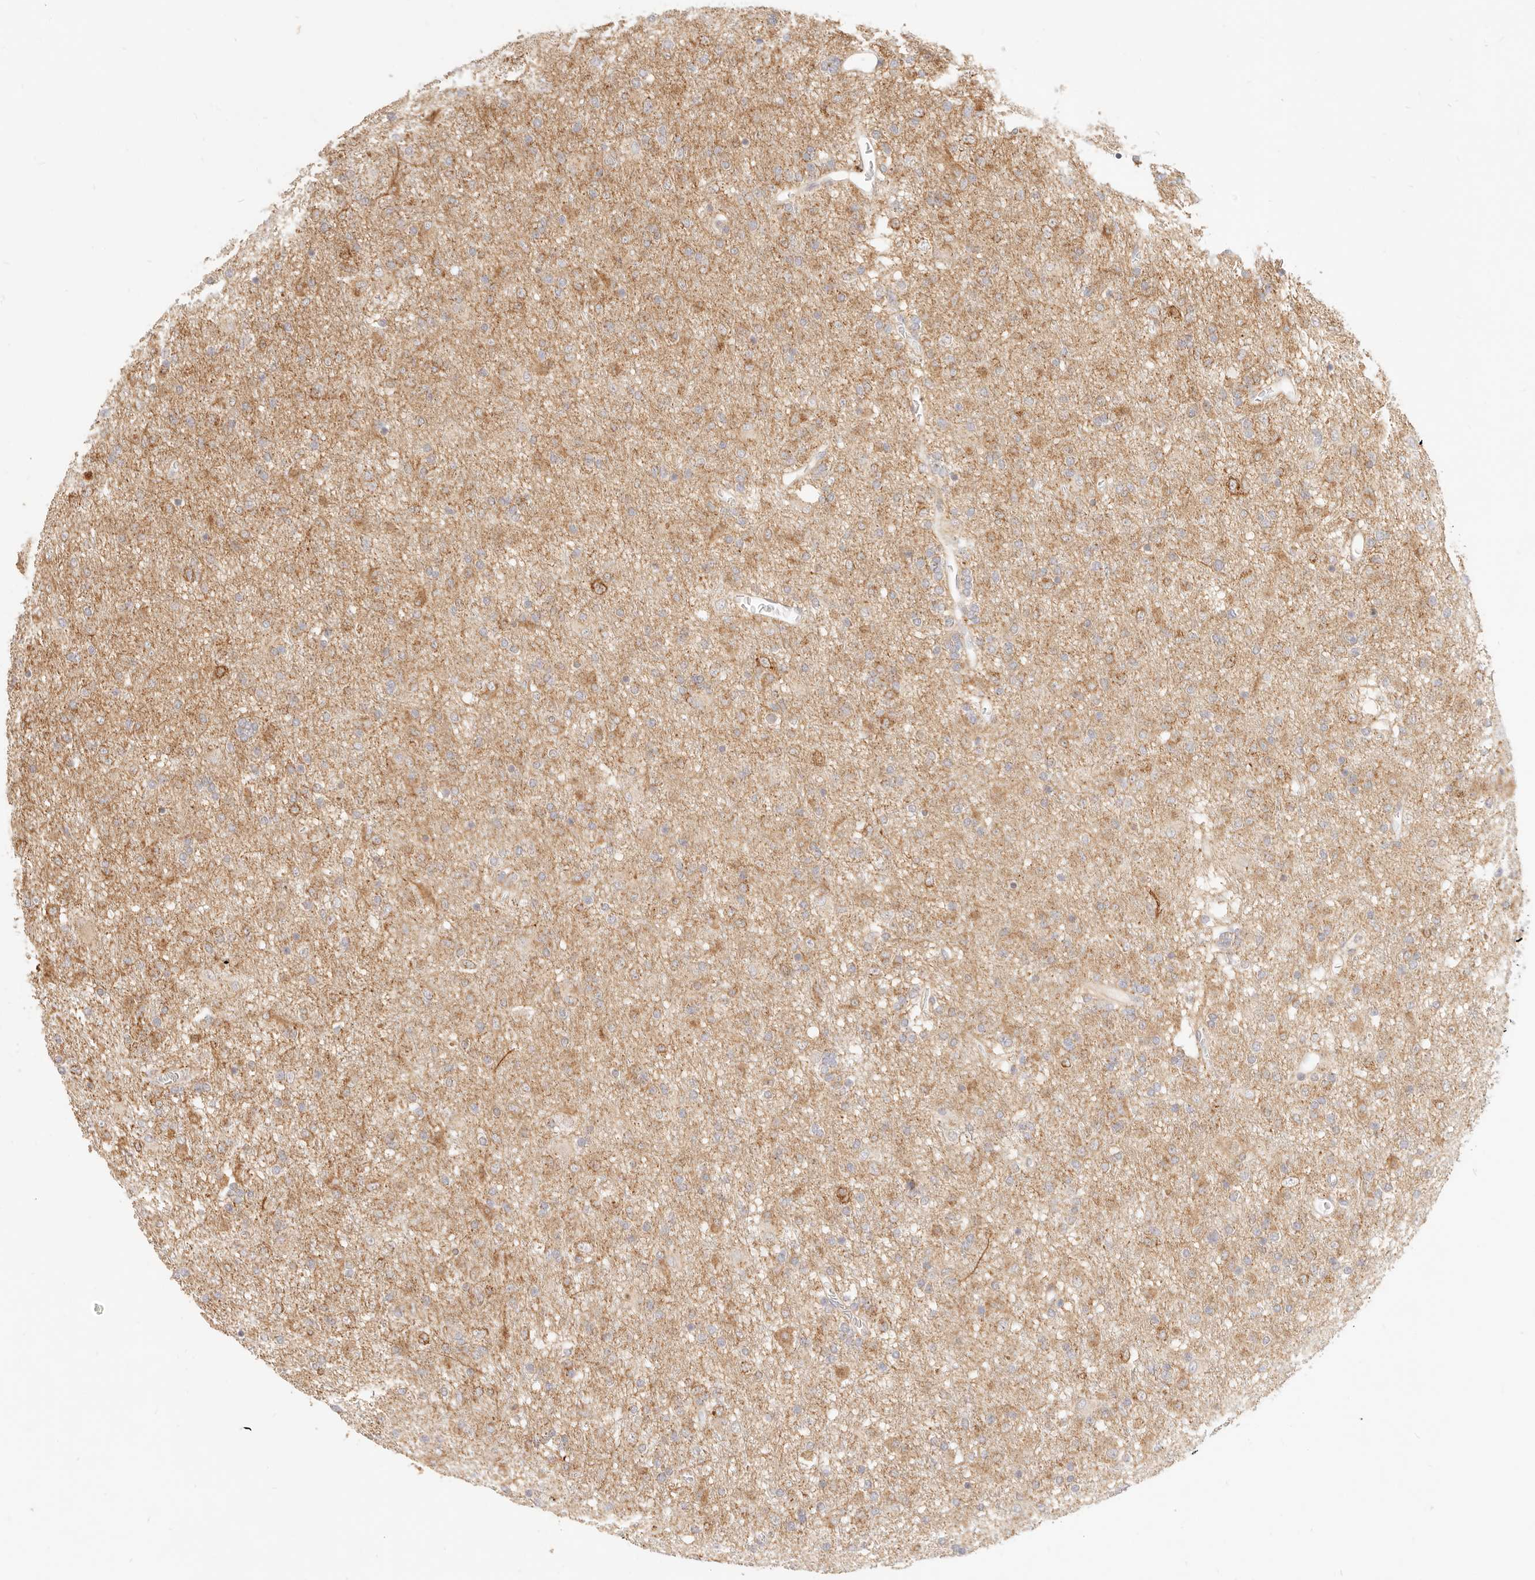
{"staining": {"intensity": "moderate", "quantity": "25%-75%", "location": "cytoplasmic/membranous"}, "tissue": "glioma", "cell_type": "Tumor cells", "image_type": "cancer", "snomed": [{"axis": "morphology", "description": "Glioma, malignant, Low grade"}, {"axis": "topography", "description": "Brain"}], "caption": "This micrograph reveals immunohistochemistry staining of malignant glioma (low-grade), with medium moderate cytoplasmic/membranous expression in about 25%-75% of tumor cells.", "gene": "CPLANE2", "patient": {"sex": "male", "age": 65}}